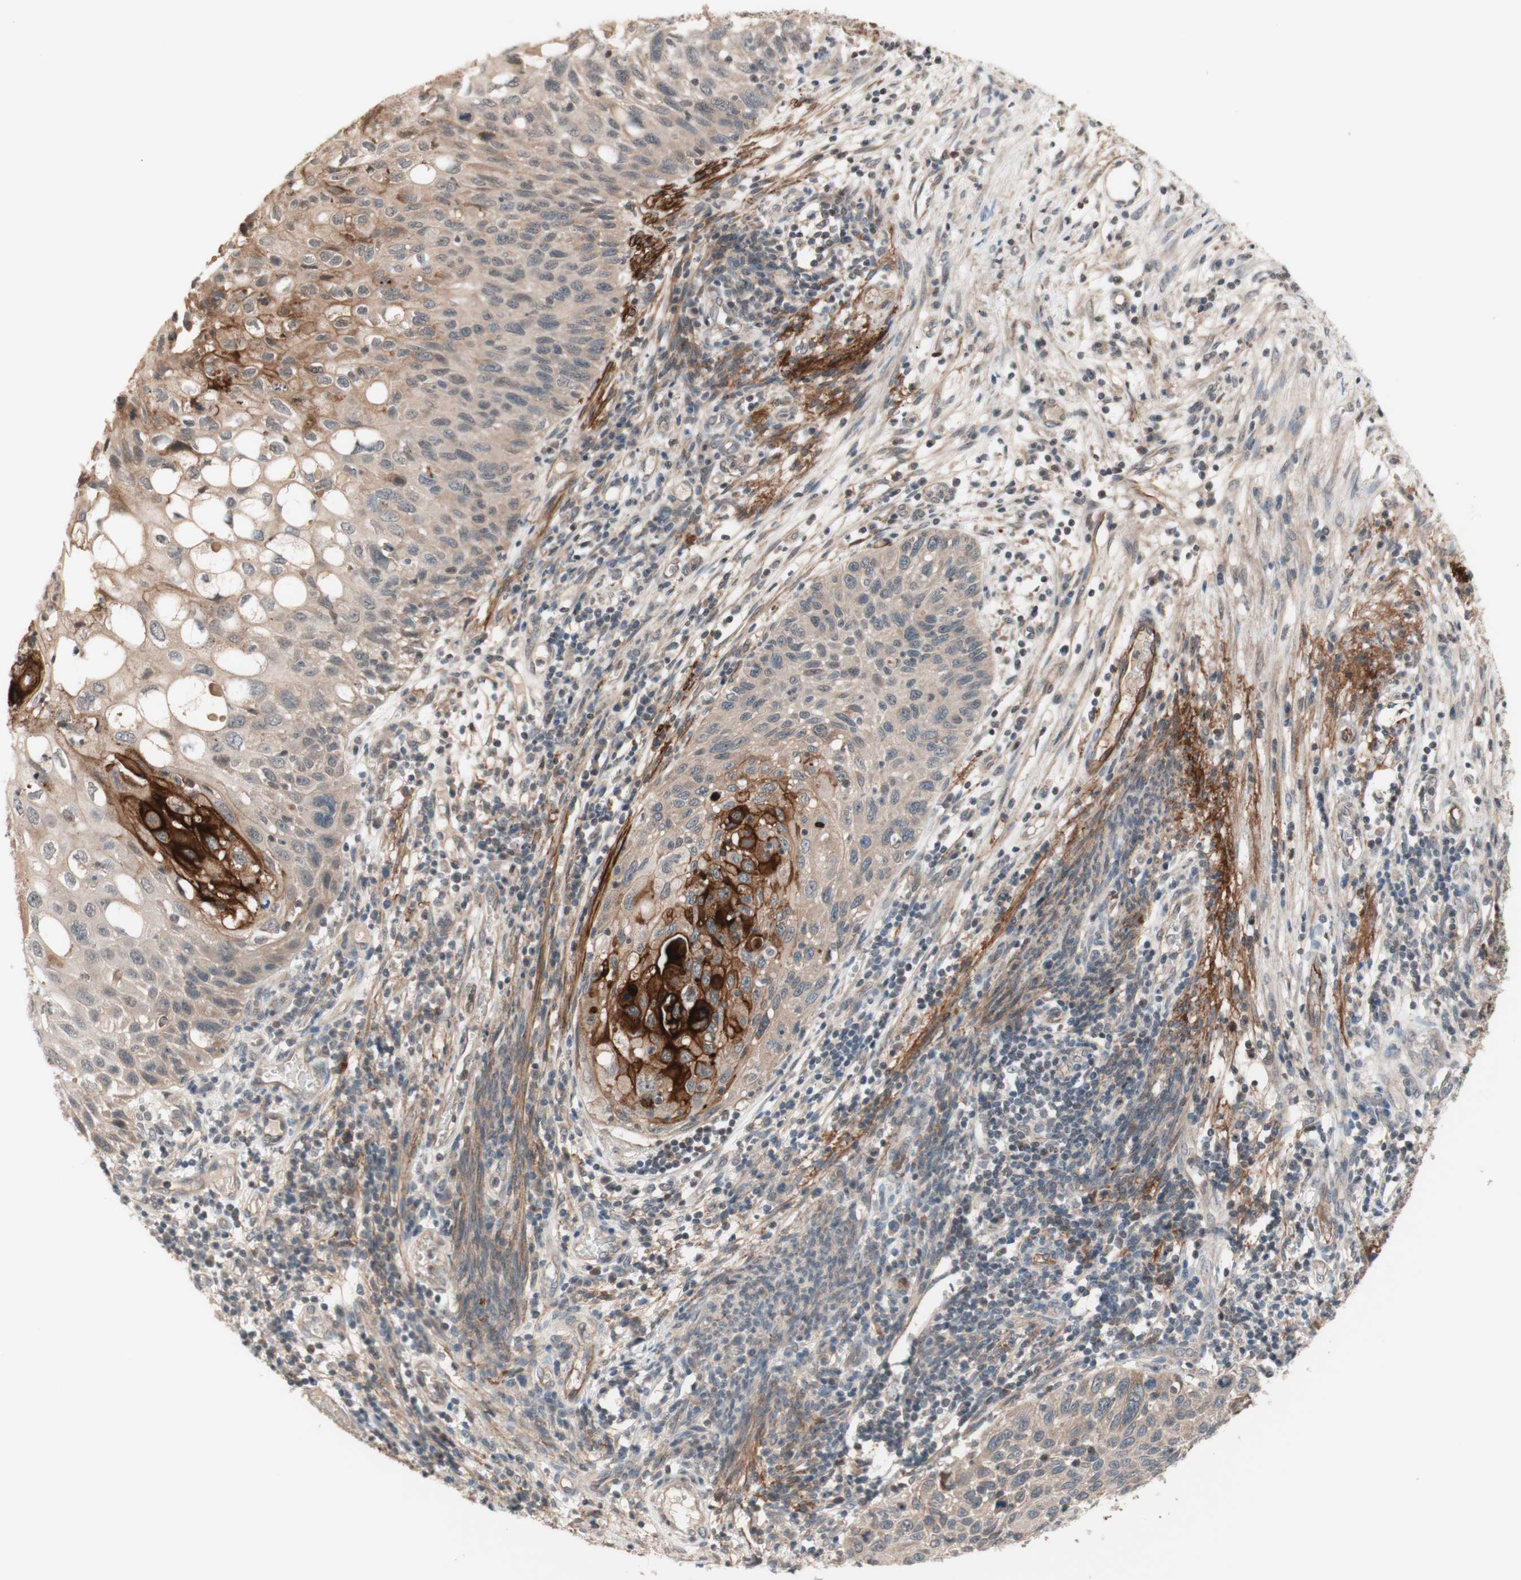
{"staining": {"intensity": "strong", "quantity": "<25%", "location": "cytoplasmic/membranous"}, "tissue": "cervical cancer", "cell_type": "Tumor cells", "image_type": "cancer", "snomed": [{"axis": "morphology", "description": "Squamous cell carcinoma, NOS"}, {"axis": "topography", "description": "Cervix"}], "caption": "Strong cytoplasmic/membranous expression is appreciated in approximately <25% of tumor cells in squamous cell carcinoma (cervical). The protein is shown in brown color, while the nuclei are stained blue.", "gene": "CD55", "patient": {"sex": "female", "age": 70}}